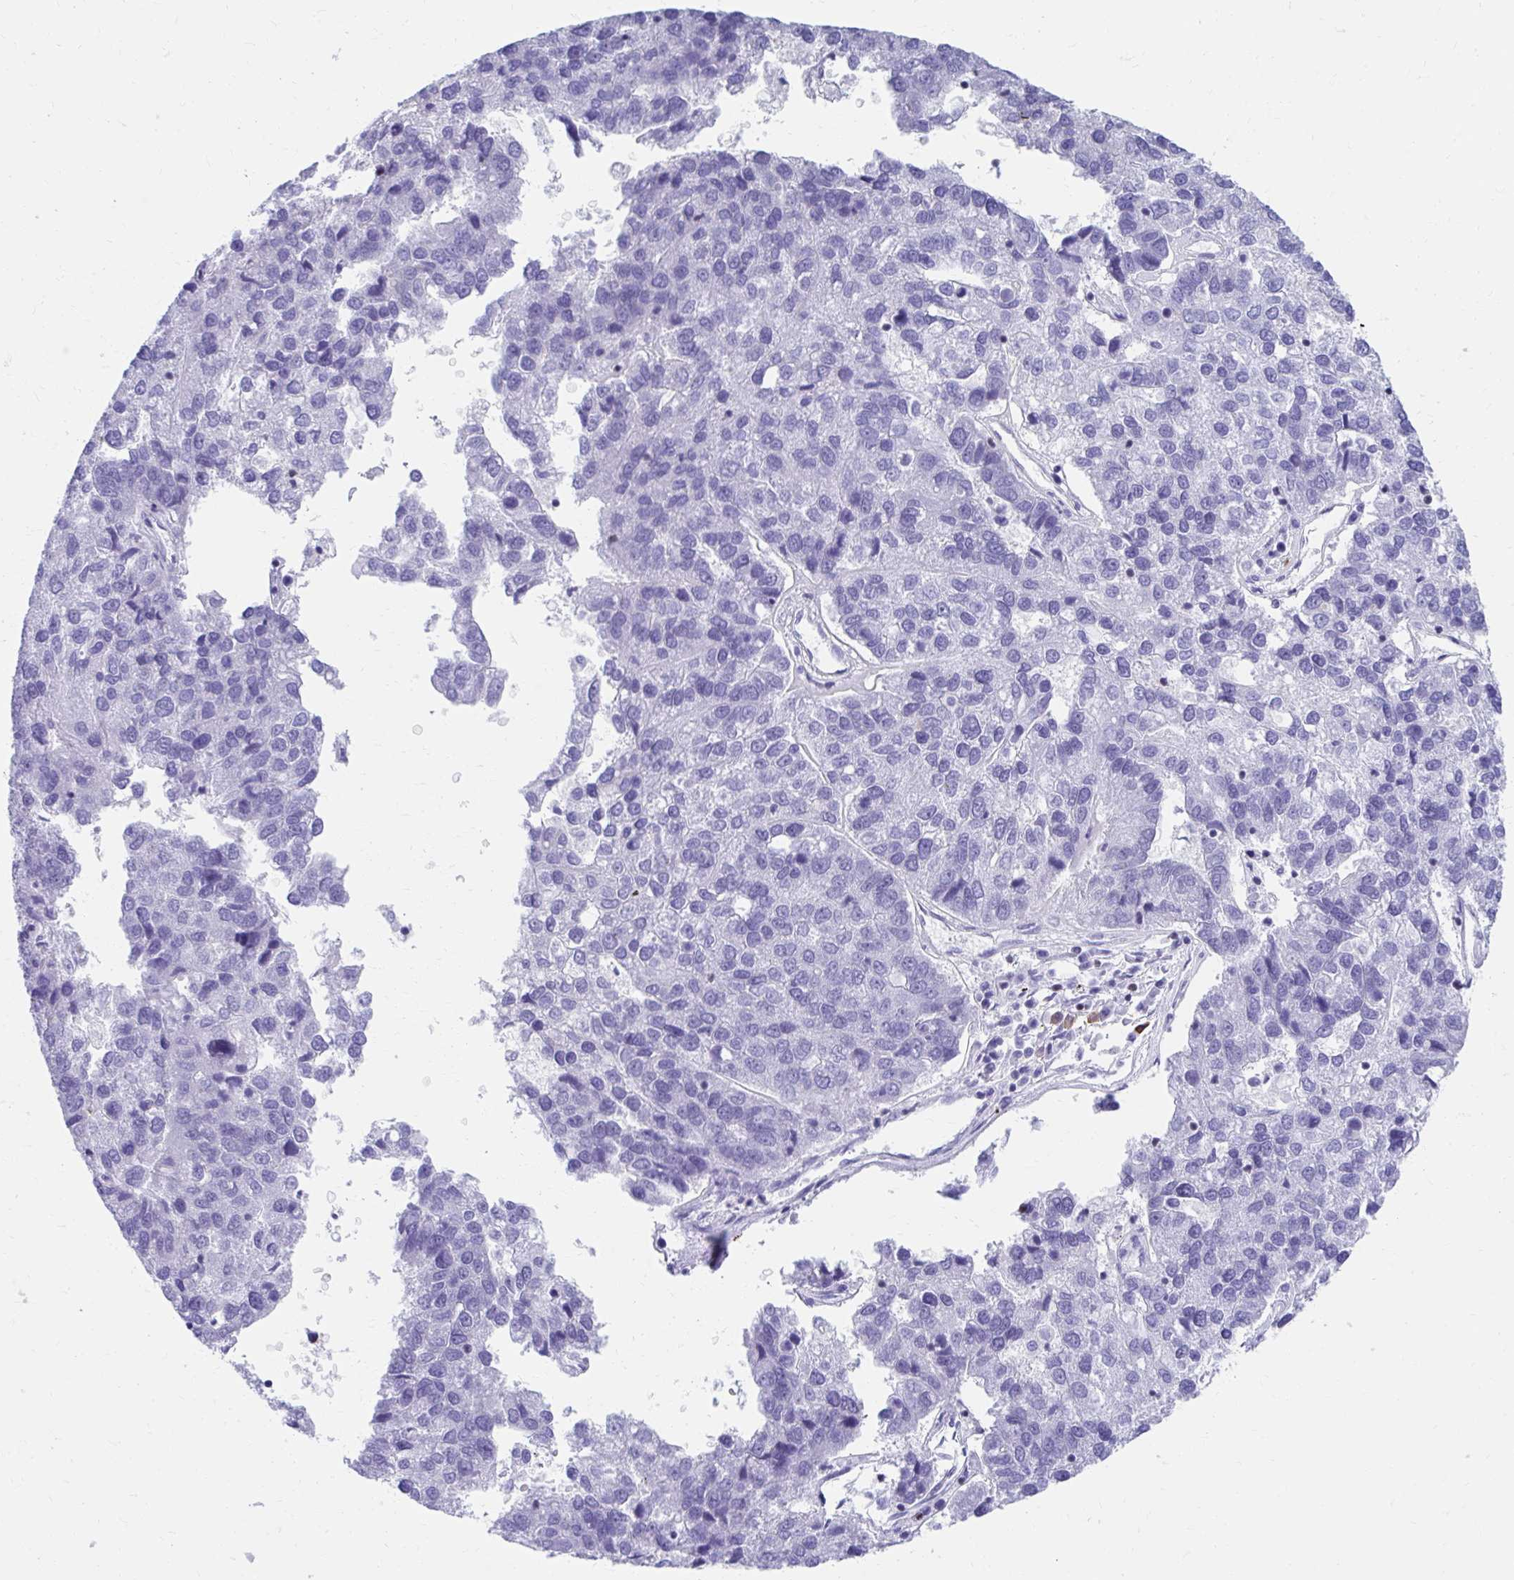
{"staining": {"intensity": "negative", "quantity": "none", "location": "none"}, "tissue": "pancreatic cancer", "cell_type": "Tumor cells", "image_type": "cancer", "snomed": [{"axis": "morphology", "description": "Adenocarcinoma, NOS"}, {"axis": "topography", "description": "Pancreas"}], "caption": "Tumor cells show no significant protein positivity in pancreatic adenocarcinoma.", "gene": "RUNX3", "patient": {"sex": "female", "age": 61}}